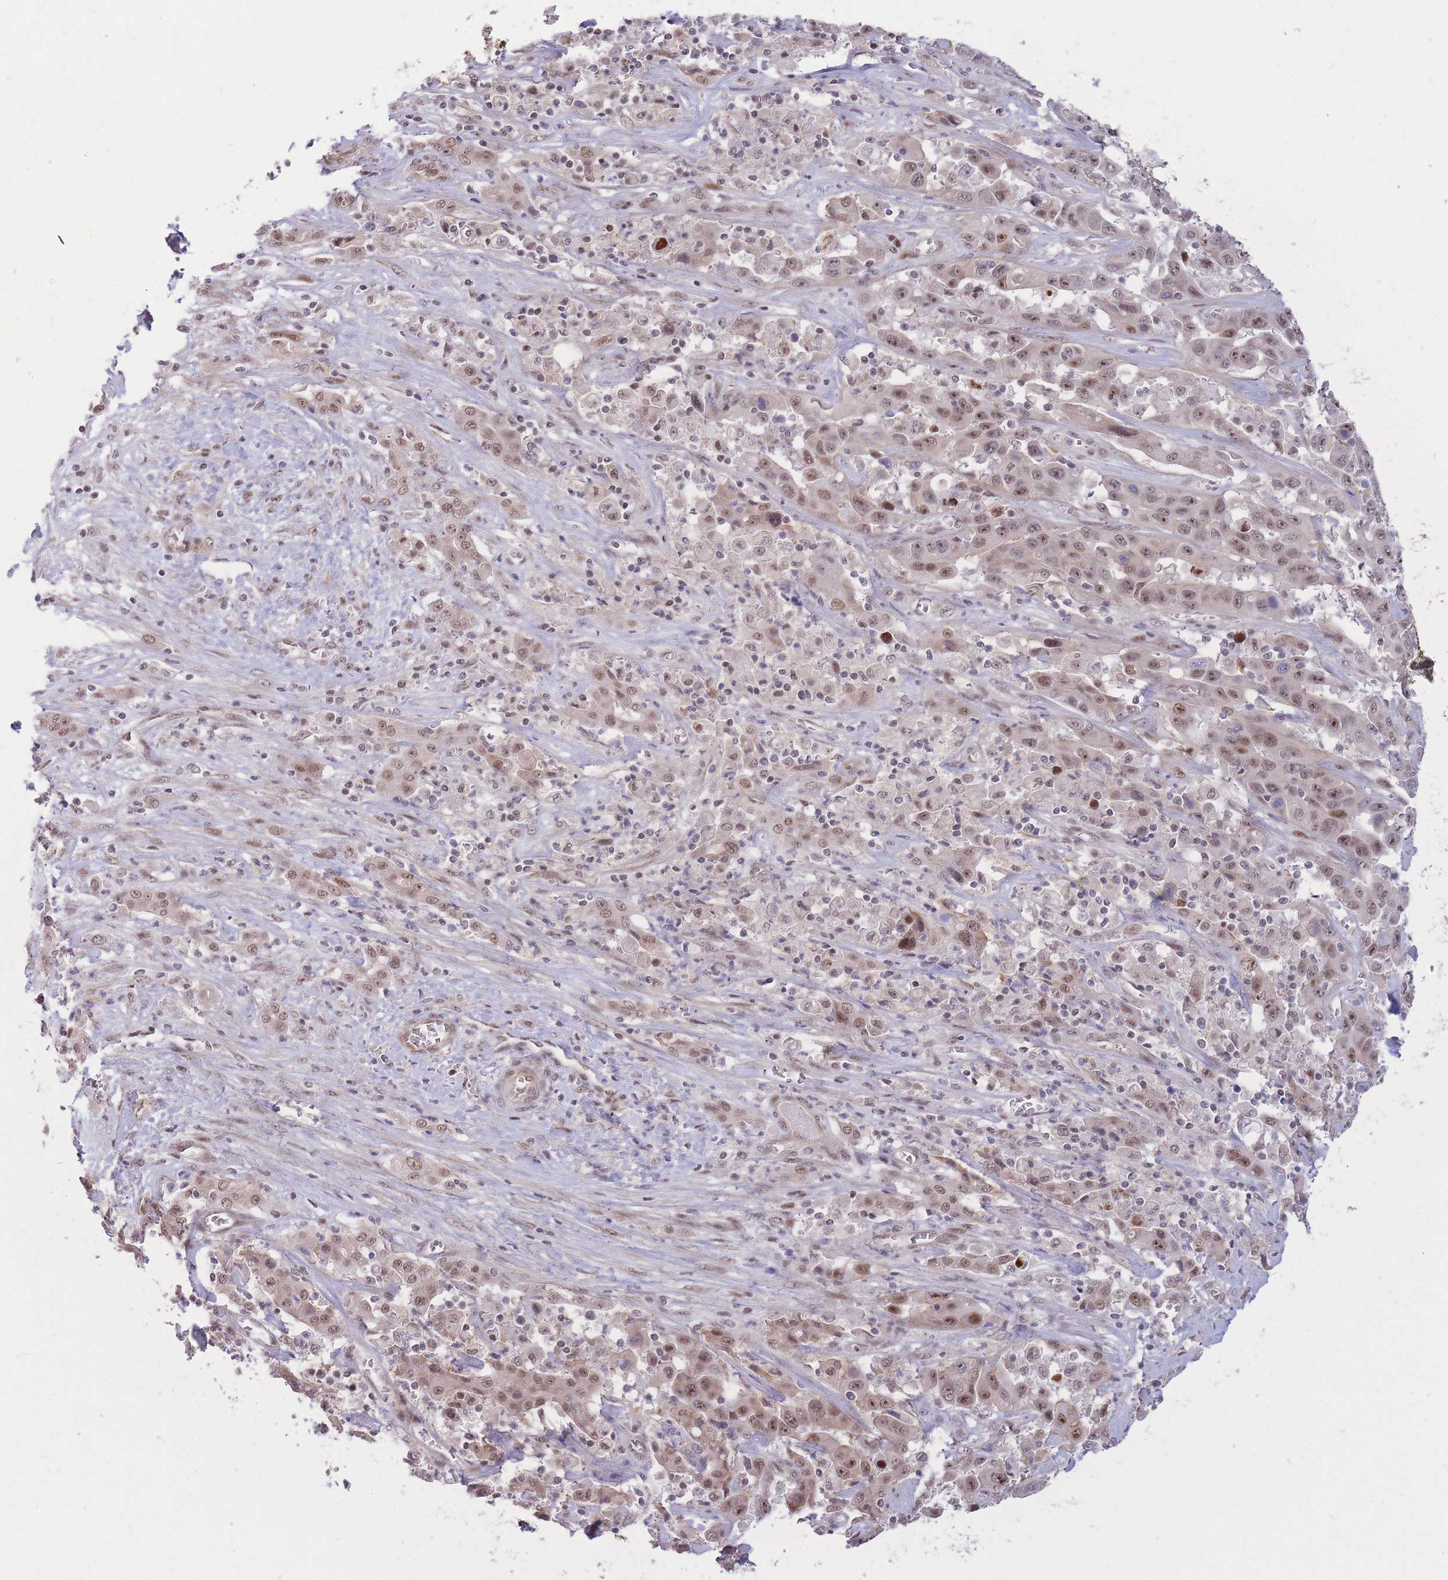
{"staining": {"intensity": "moderate", "quantity": ">75%", "location": "nuclear"}, "tissue": "liver cancer", "cell_type": "Tumor cells", "image_type": "cancer", "snomed": [{"axis": "morphology", "description": "Cholangiocarcinoma"}, {"axis": "topography", "description": "Liver"}], "caption": "This is an image of immunohistochemistry (IHC) staining of cholangiocarcinoma (liver), which shows moderate positivity in the nuclear of tumor cells.", "gene": "ERICH6B", "patient": {"sex": "female", "age": 52}}